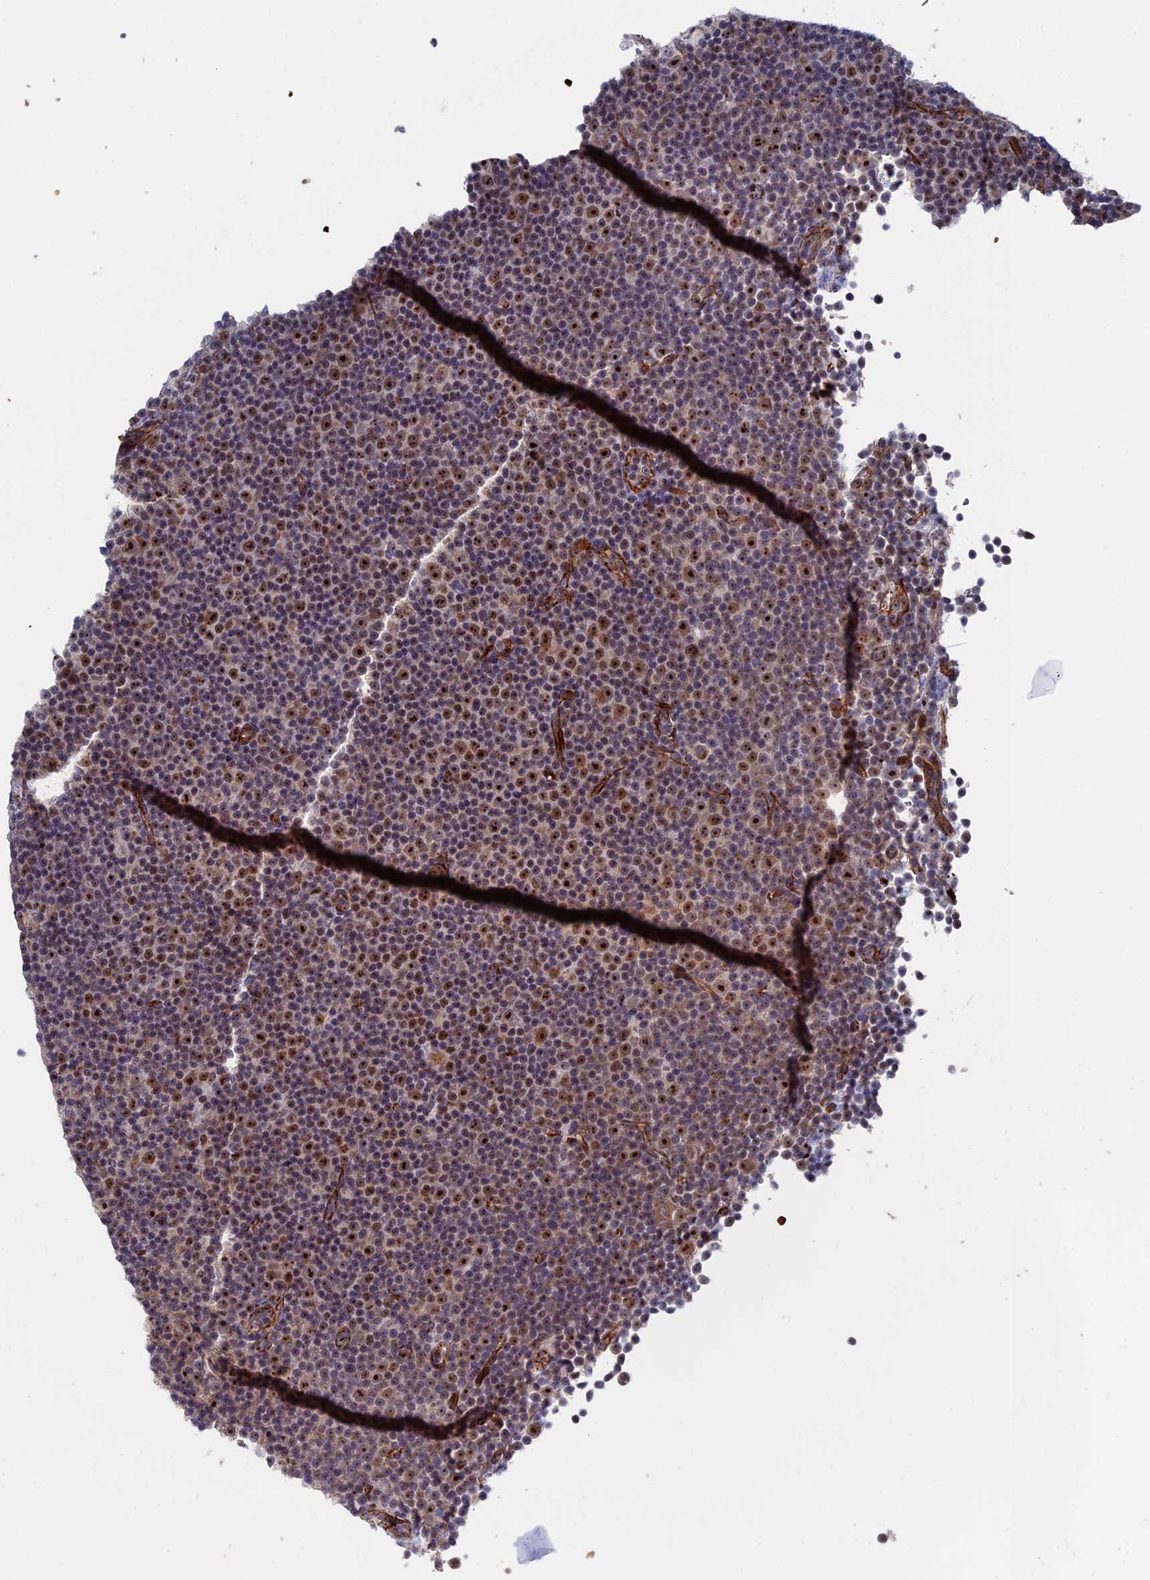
{"staining": {"intensity": "strong", "quantity": "<25%", "location": "nuclear"}, "tissue": "lymphoma", "cell_type": "Tumor cells", "image_type": "cancer", "snomed": [{"axis": "morphology", "description": "Malignant lymphoma, non-Hodgkin's type, Low grade"}, {"axis": "topography", "description": "Lymph node"}], "caption": "Immunohistochemical staining of human lymphoma demonstrates medium levels of strong nuclear staining in about <25% of tumor cells.", "gene": "EXOSC9", "patient": {"sex": "female", "age": 67}}